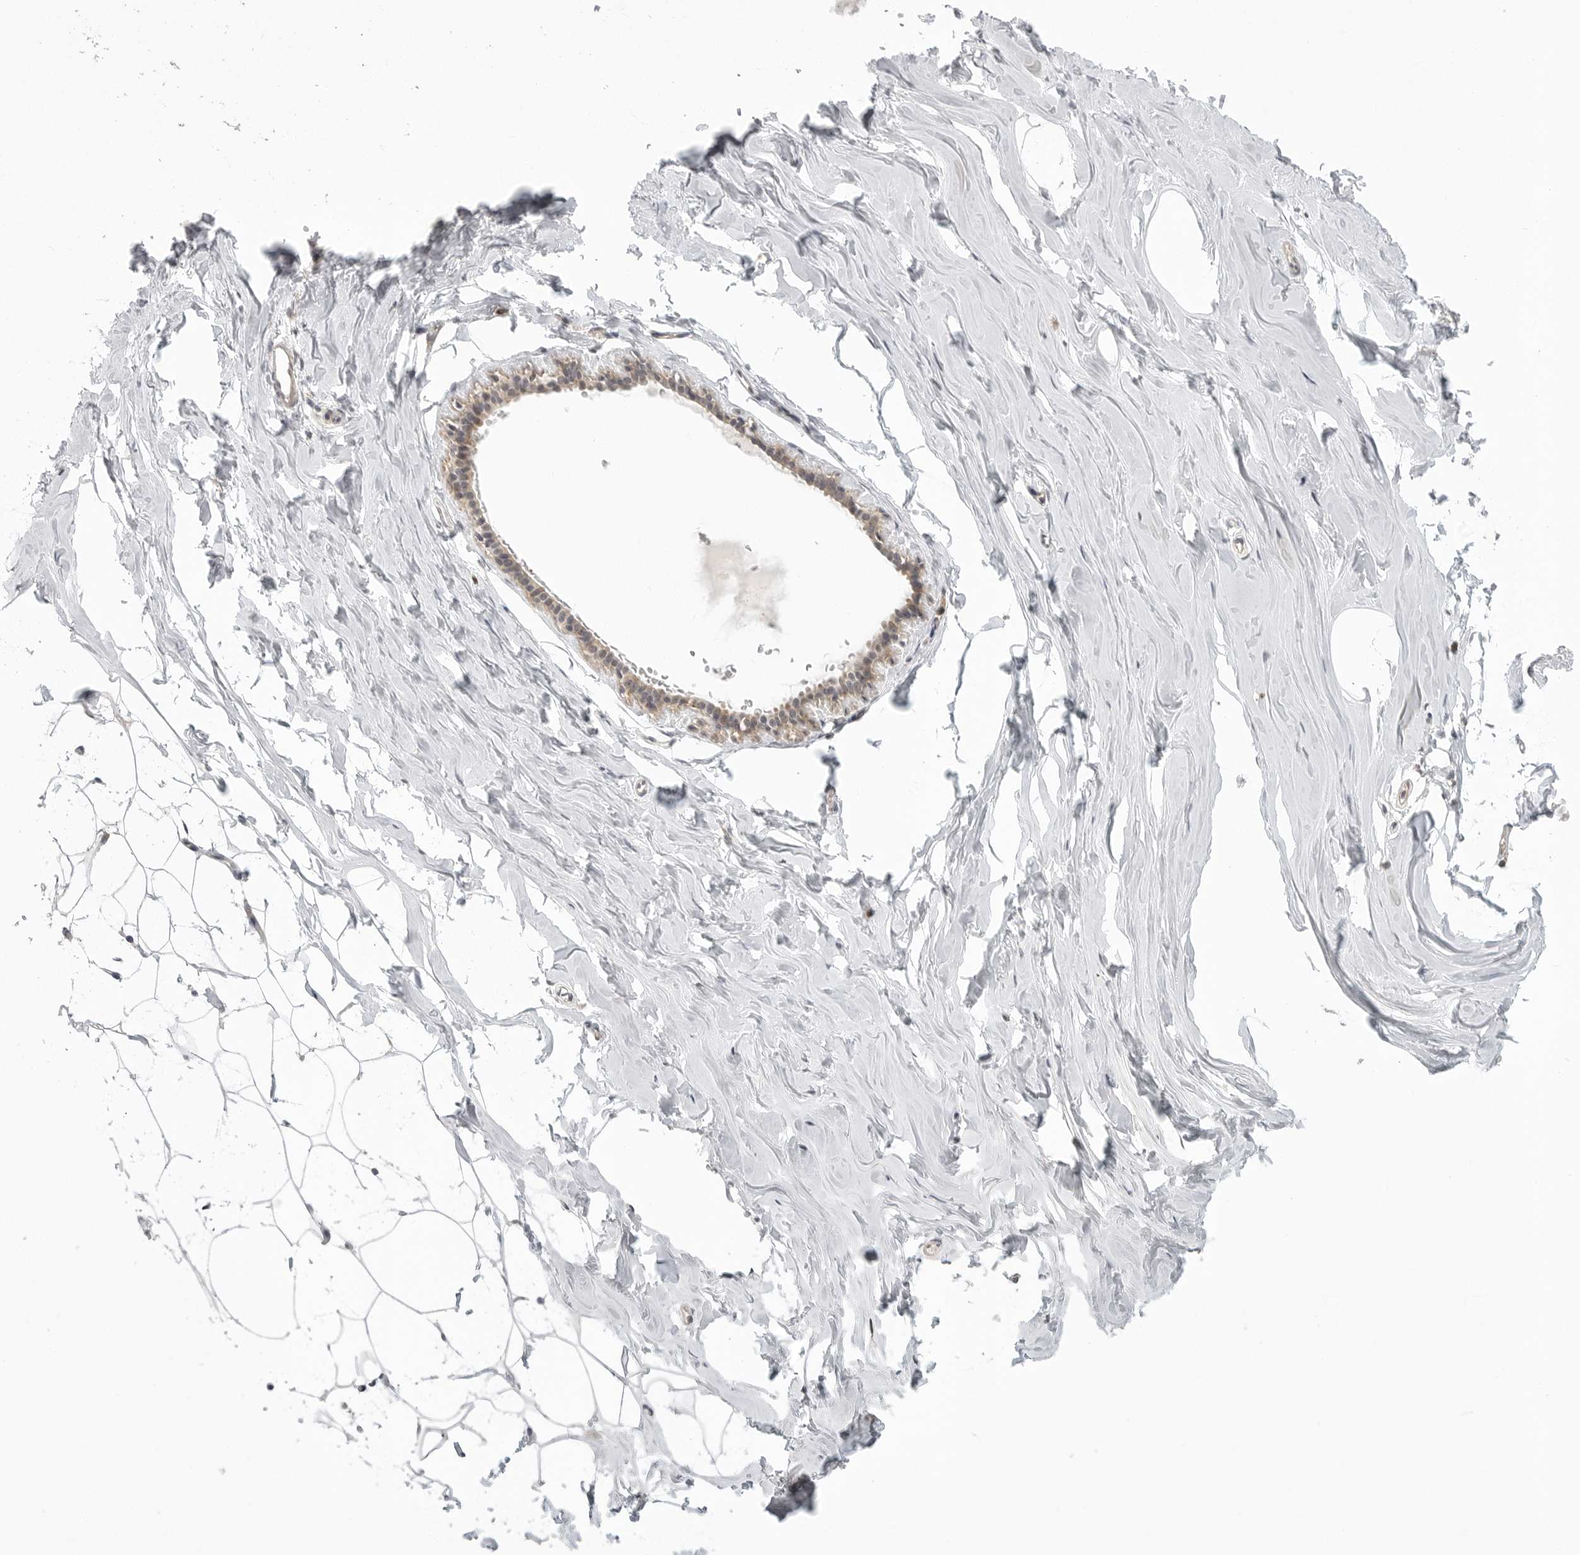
{"staining": {"intensity": "negative", "quantity": "none", "location": "none"}, "tissue": "adipose tissue", "cell_type": "Adipocytes", "image_type": "normal", "snomed": [{"axis": "morphology", "description": "Normal tissue, NOS"}, {"axis": "morphology", "description": "Fibrosis, NOS"}, {"axis": "topography", "description": "Breast"}, {"axis": "topography", "description": "Adipose tissue"}], "caption": "Immunohistochemical staining of unremarkable adipose tissue displays no significant expression in adipocytes. (DAB IHC with hematoxylin counter stain).", "gene": "KALRN", "patient": {"sex": "female", "age": 39}}